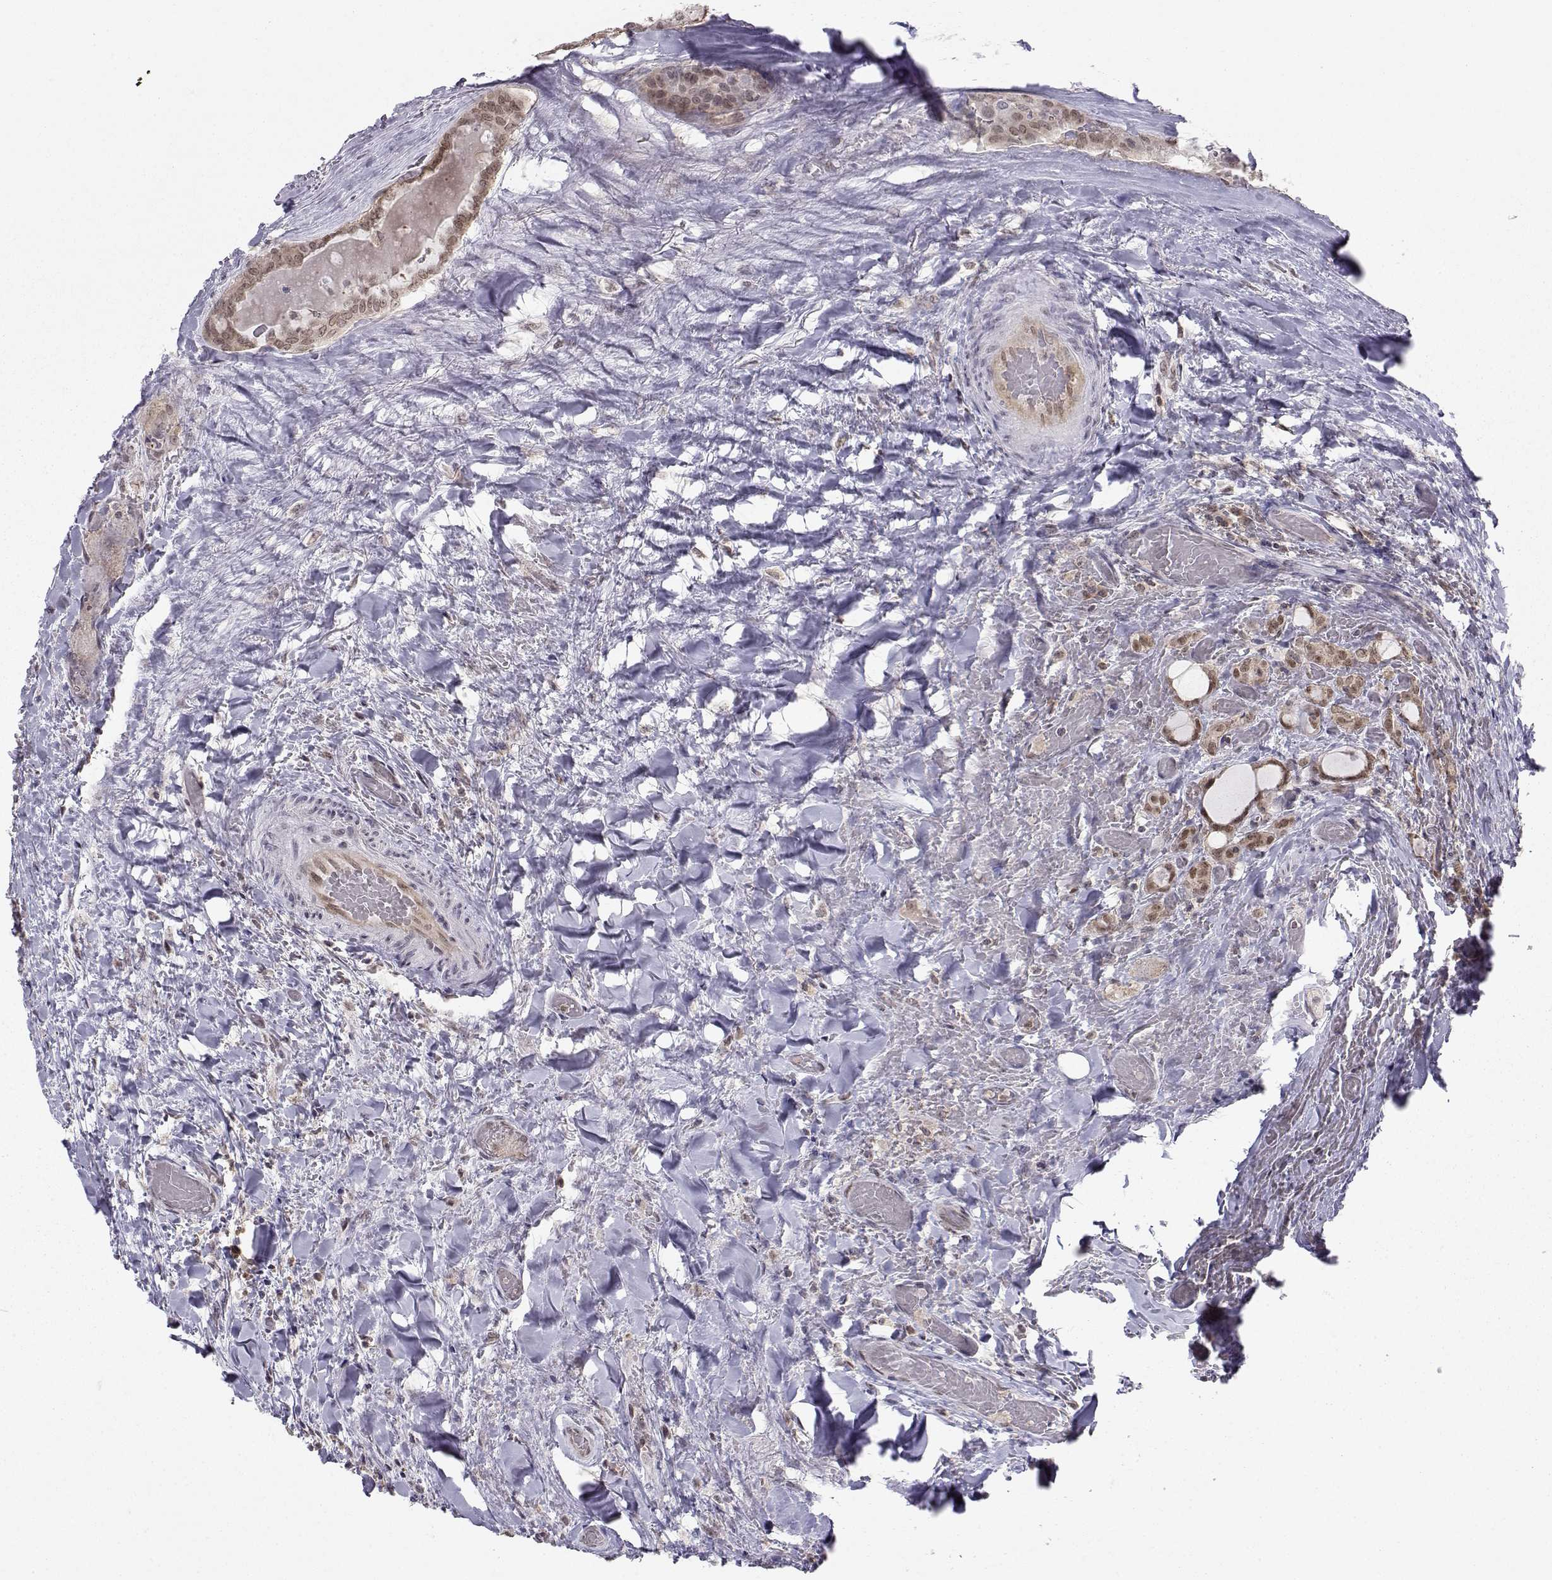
{"staining": {"intensity": "moderate", "quantity": ">75%", "location": "cytoplasmic/membranous,nuclear"}, "tissue": "thyroid cancer", "cell_type": "Tumor cells", "image_type": "cancer", "snomed": [{"axis": "morphology", "description": "Papillary adenocarcinoma, NOS"}, {"axis": "topography", "description": "Thyroid gland"}], "caption": "This is an image of immunohistochemistry (IHC) staining of papillary adenocarcinoma (thyroid), which shows moderate positivity in the cytoplasmic/membranous and nuclear of tumor cells.", "gene": "KIF13B", "patient": {"sex": "female", "age": 39}}